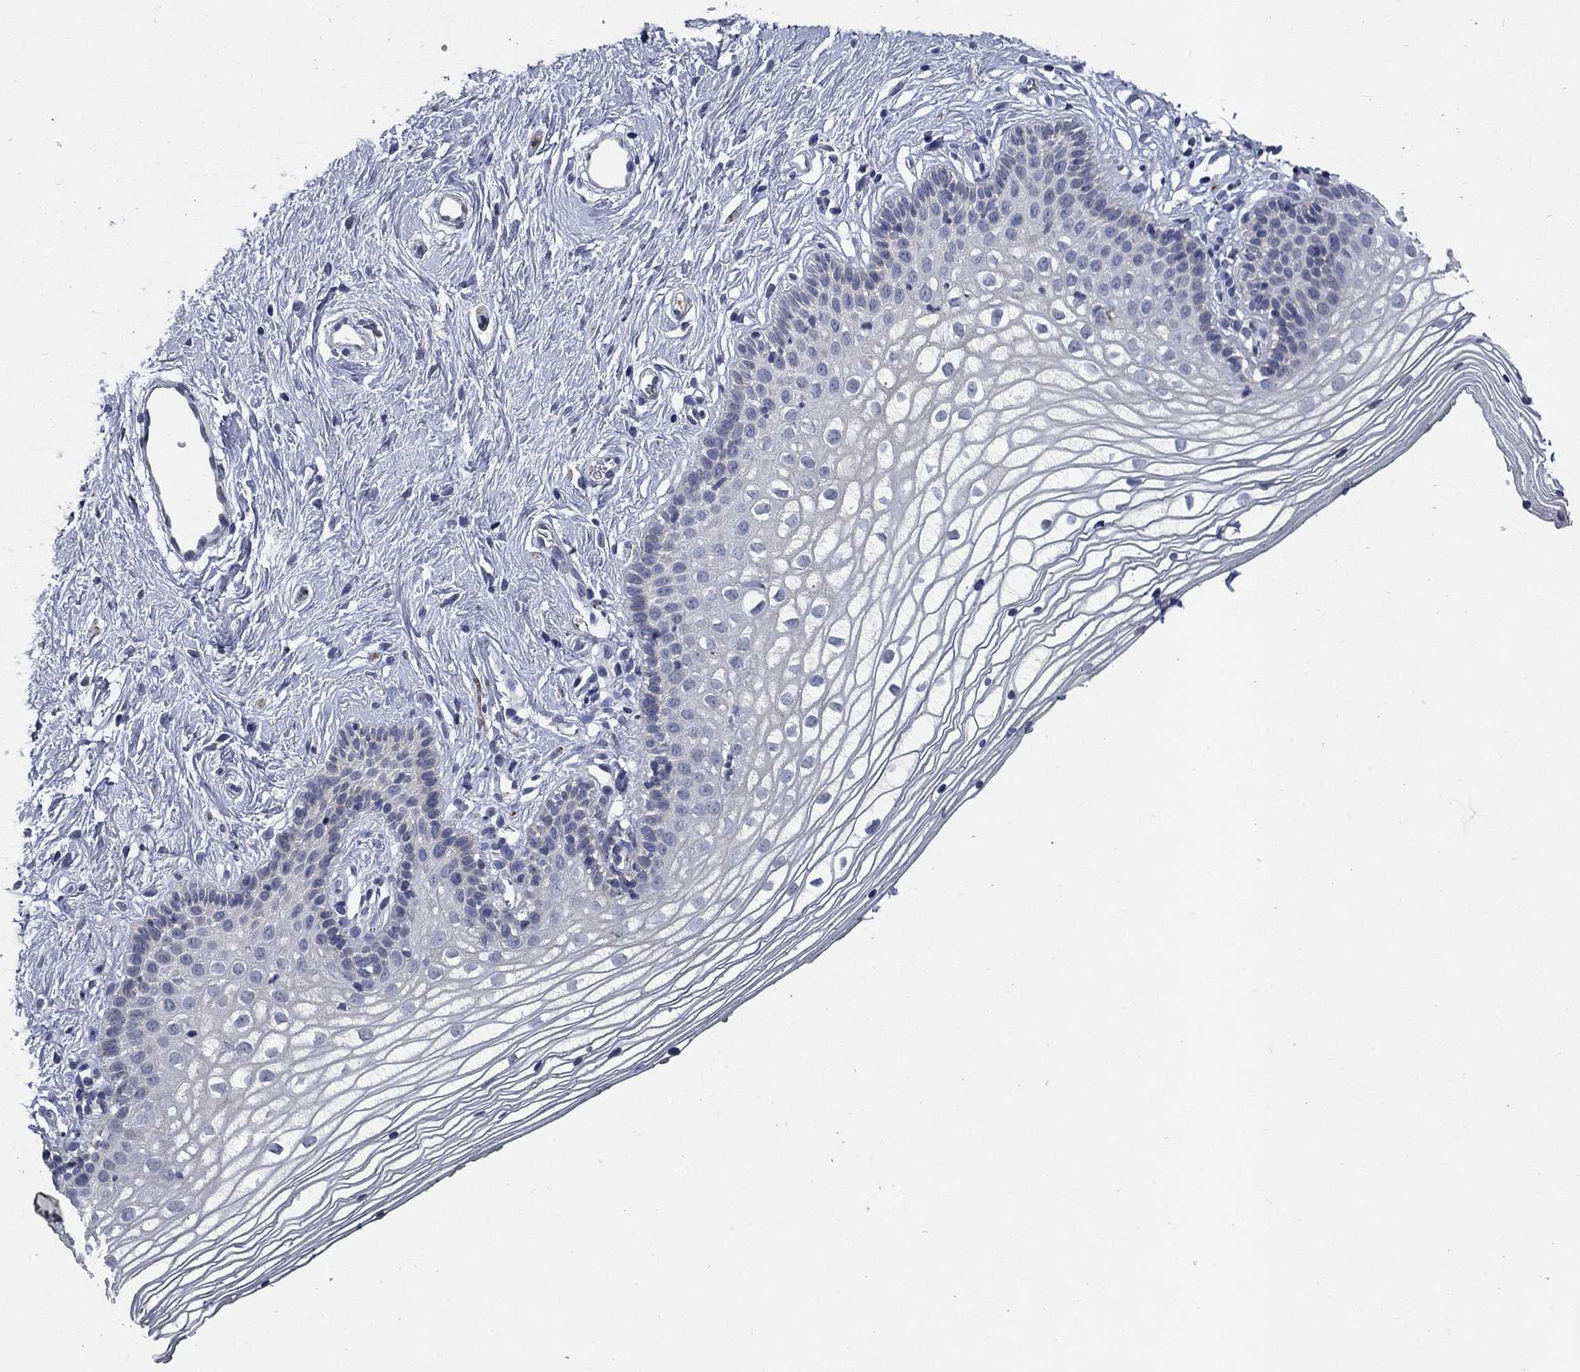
{"staining": {"intensity": "negative", "quantity": "none", "location": "none"}, "tissue": "vagina", "cell_type": "Squamous epithelial cells", "image_type": "normal", "snomed": [{"axis": "morphology", "description": "Normal tissue, NOS"}, {"axis": "topography", "description": "Vagina"}], "caption": "The image demonstrates no significant positivity in squamous epithelial cells of vagina. (Stains: DAB (3,3'-diaminobenzidine) immunohistochemistry with hematoxylin counter stain, Microscopy: brightfield microscopy at high magnification).", "gene": "CD274", "patient": {"sex": "female", "age": 36}}